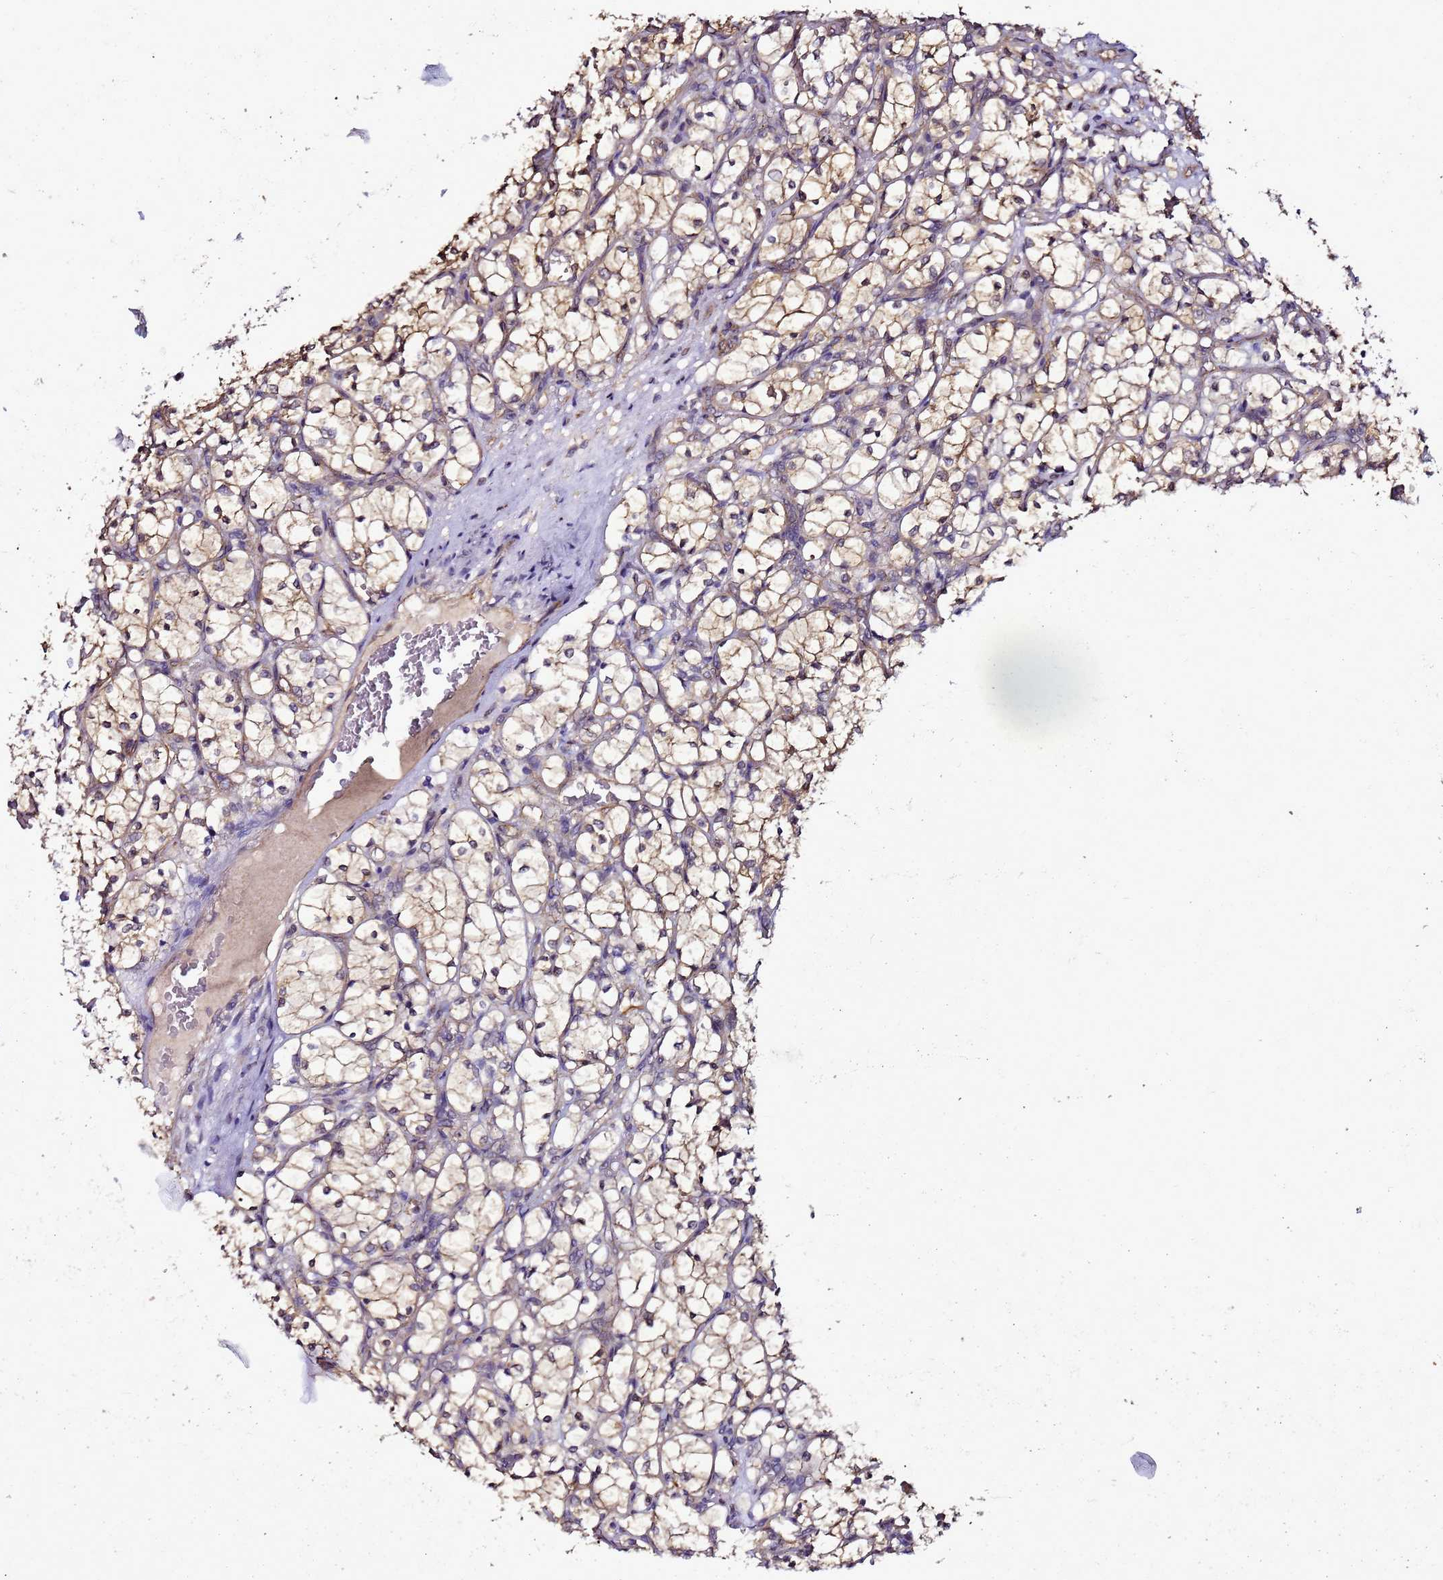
{"staining": {"intensity": "moderate", "quantity": "25%-75%", "location": "cytoplasmic/membranous"}, "tissue": "renal cancer", "cell_type": "Tumor cells", "image_type": "cancer", "snomed": [{"axis": "morphology", "description": "Adenocarcinoma, NOS"}, {"axis": "topography", "description": "Kidney"}], "caption": "Tumor cells exhibit moderate cytoplasmic/membranous expression in about 25%-75% of cells in renal adenocarcinoma.", "gene": "ENOPH1", "patient": {"sex": "female", "age": 69}}